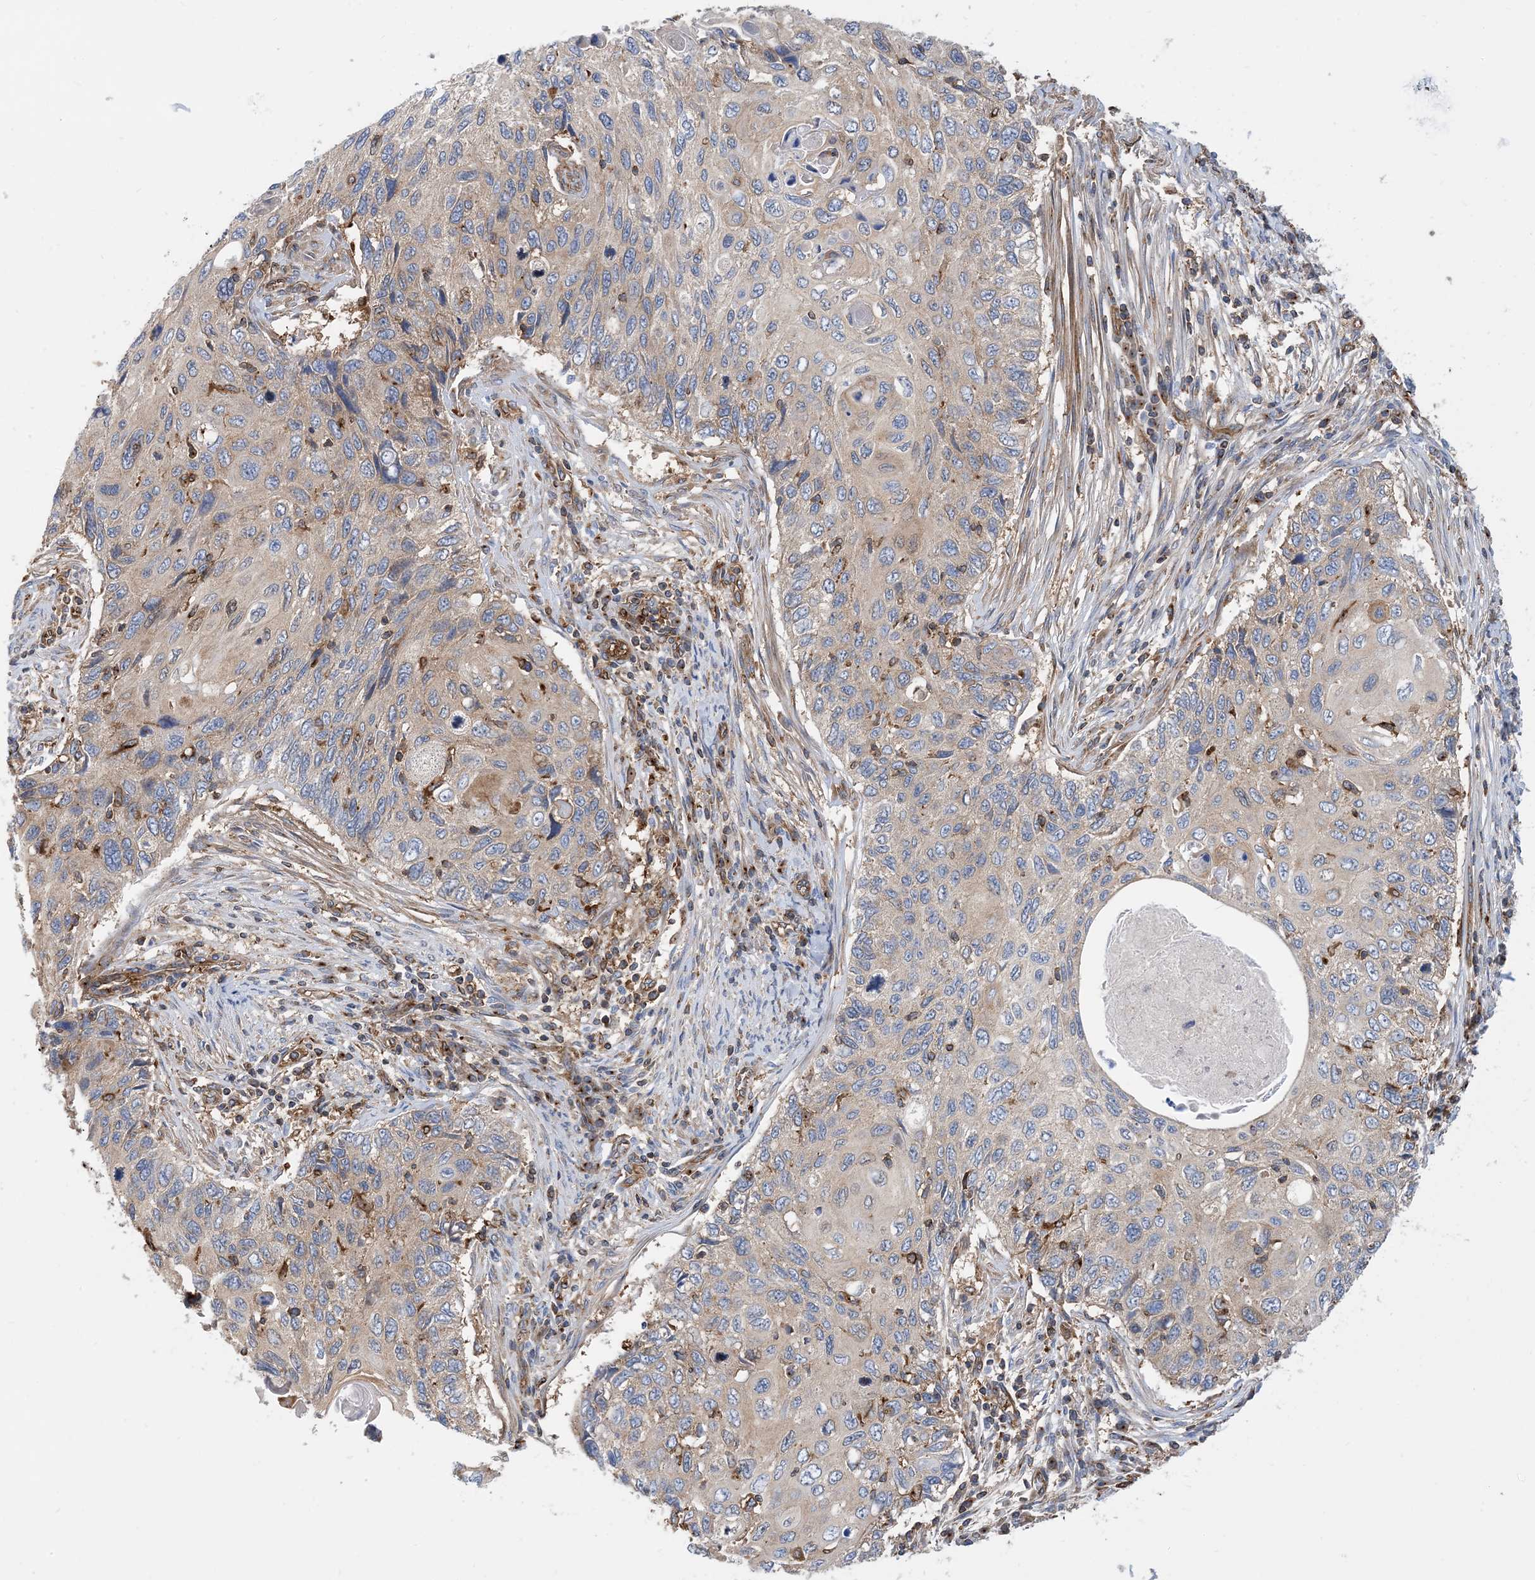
{"staining": {"intensity": "weak", "quantity": "<25%", "location": "cytoplasmic/membranous"}, "tissue": "cervical cancer", "cell_type": "Tumor cells", "image_type": "cancer", "snomed": [{"axis": "morphology", "description": "Squamous cell carcinoma, NOS"}, {"axis": "topography", "description": "Cervix"}], "caption": "Protein analysis of squamous cell carcinoma (cervical) exhibits no significant positivity in tumor cells.", "gene": "DYNC1LI1", "patient": {"sex": "female", "age": 70}}